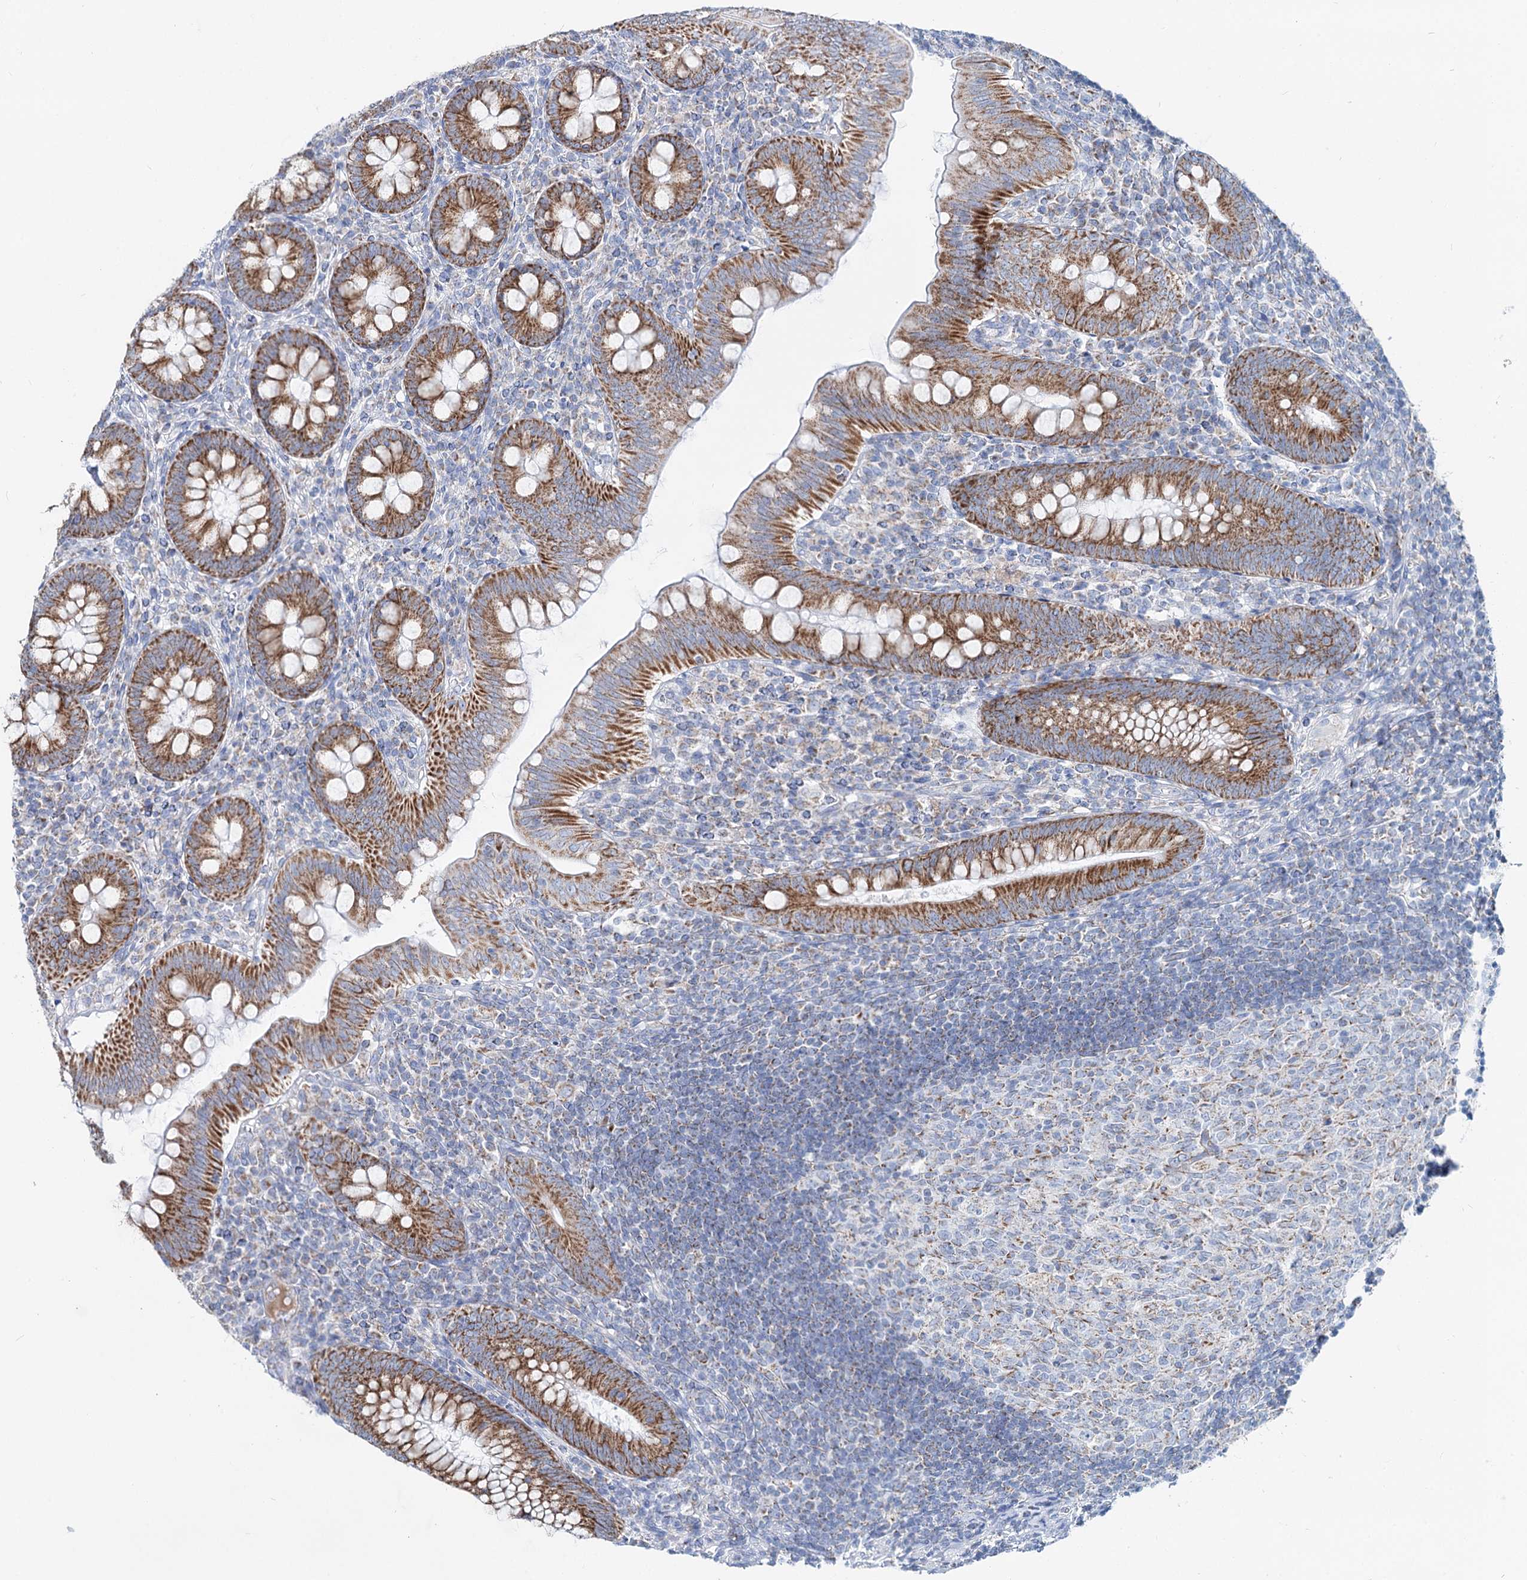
{"staining": {"intensity": "strong", "quantity": ">75%", "location": "cytoplasmic/membranous"}, "tissue": "appendix", "cell_type": "Glandular cells", "image_type": "normal", "snomed": [{"axis": "morphology", "description": "Normal tissue, NOS"}, {"axis": "topography", "description": "Appendix"}], "caption": "Immunohistochemistry (IHC) staining of normal appendix, which shows high levels of strong cytoplasmic/membranous staining in approximately >75% of glandular cells indicating strong cytoplasmic/membranous protein expression. The staining was performed using DAB (3,3'-diaminobenzidine) (brown) for protein detection and nuclei were counterstained in hematoxylin (blue).", "gene": "MCCC2", "patient": {"sex": "male", "age": 14}}